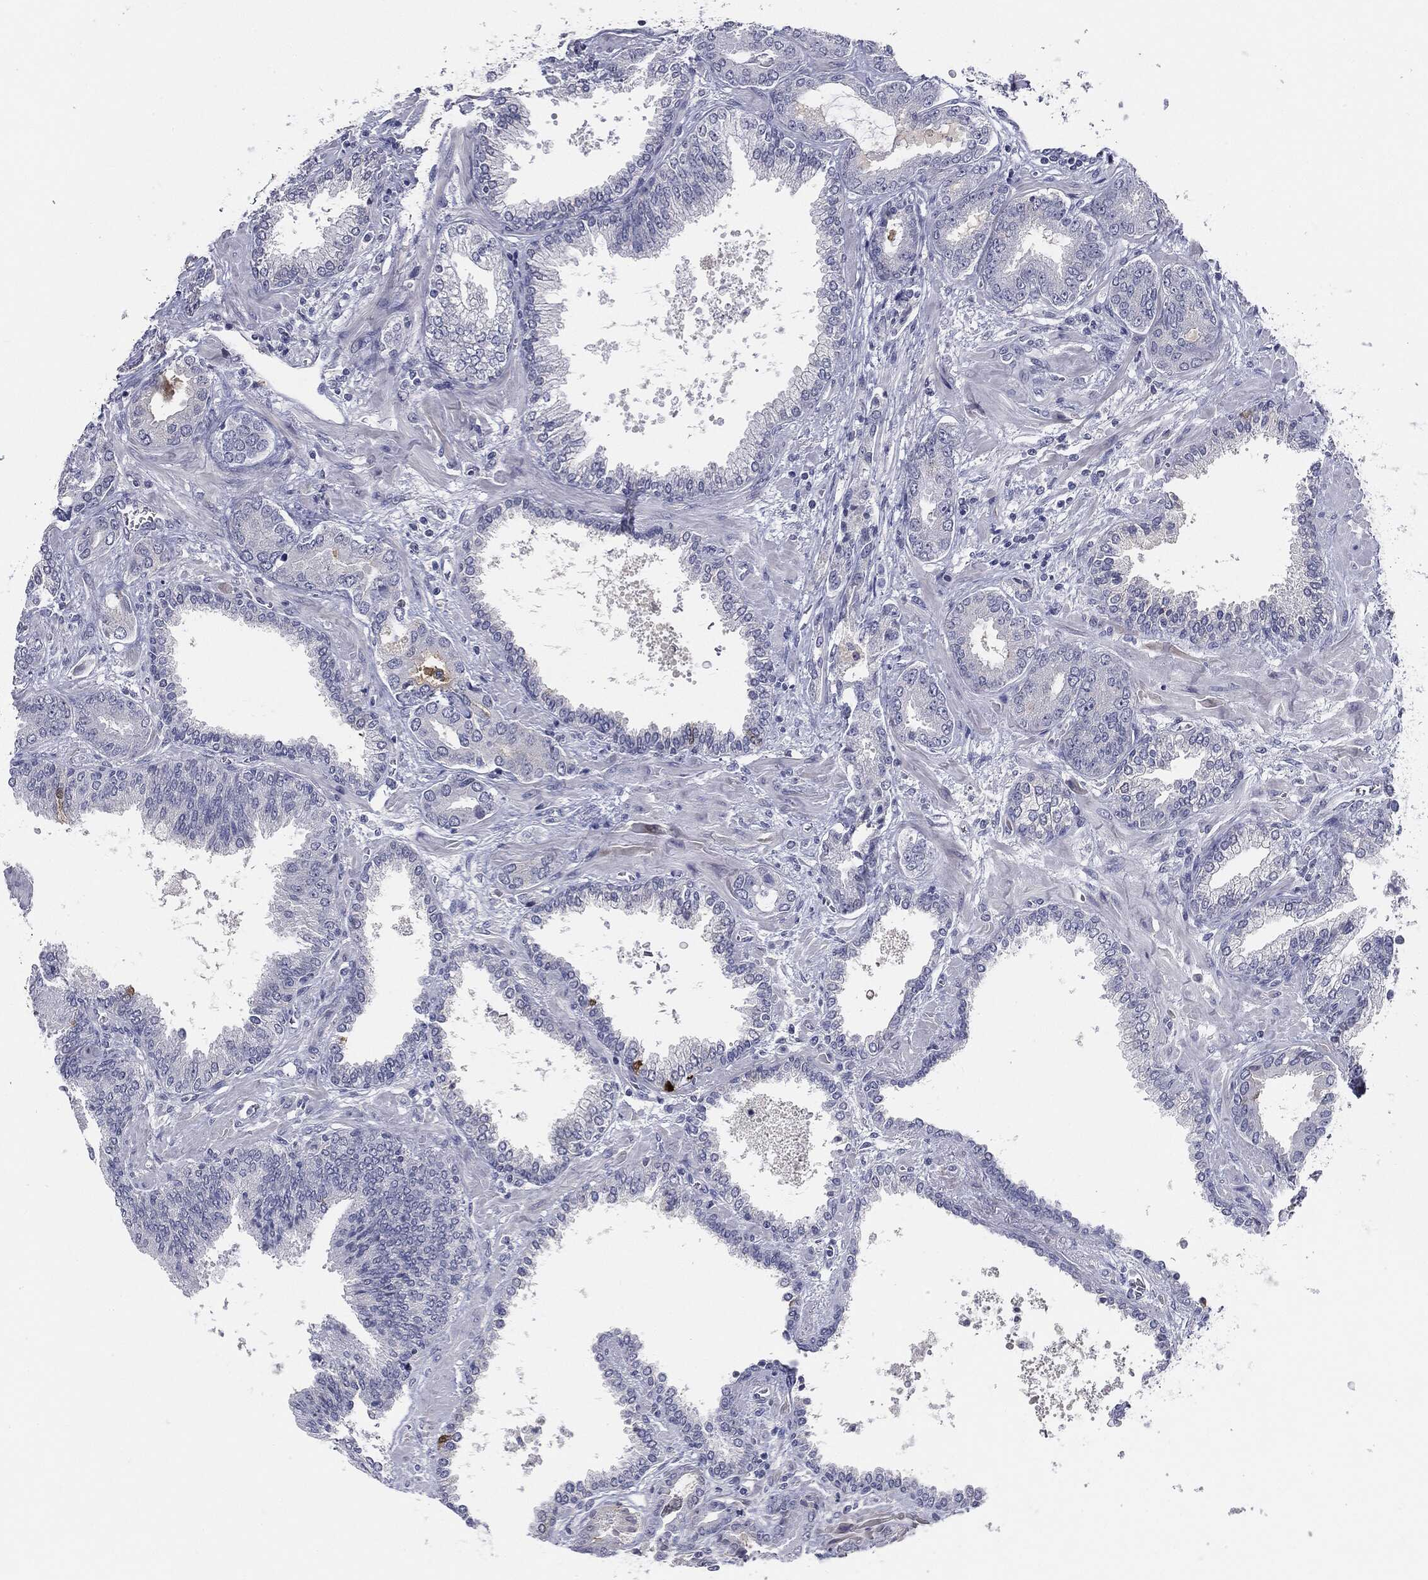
{"staining": {"intensity": "negative", "quantity": "none", "location": "none"}, "tissue": "prostate cancer", "cell_type": "Tumor cells", "image_type": "cancer", "snomed": [{"axis": "morphology", "description": "Adenocarcinoma, Low grade"}, {"axis": "topography", "description": "Prostate"}], "caption": "Immunohistochemistry image of neoplastic tissue: prostate cancer stained with DAB demonstrates no significant protein staining in tumor cells.", "gene": "CGB1", "patient": {"sex": "male", "age": 68}}